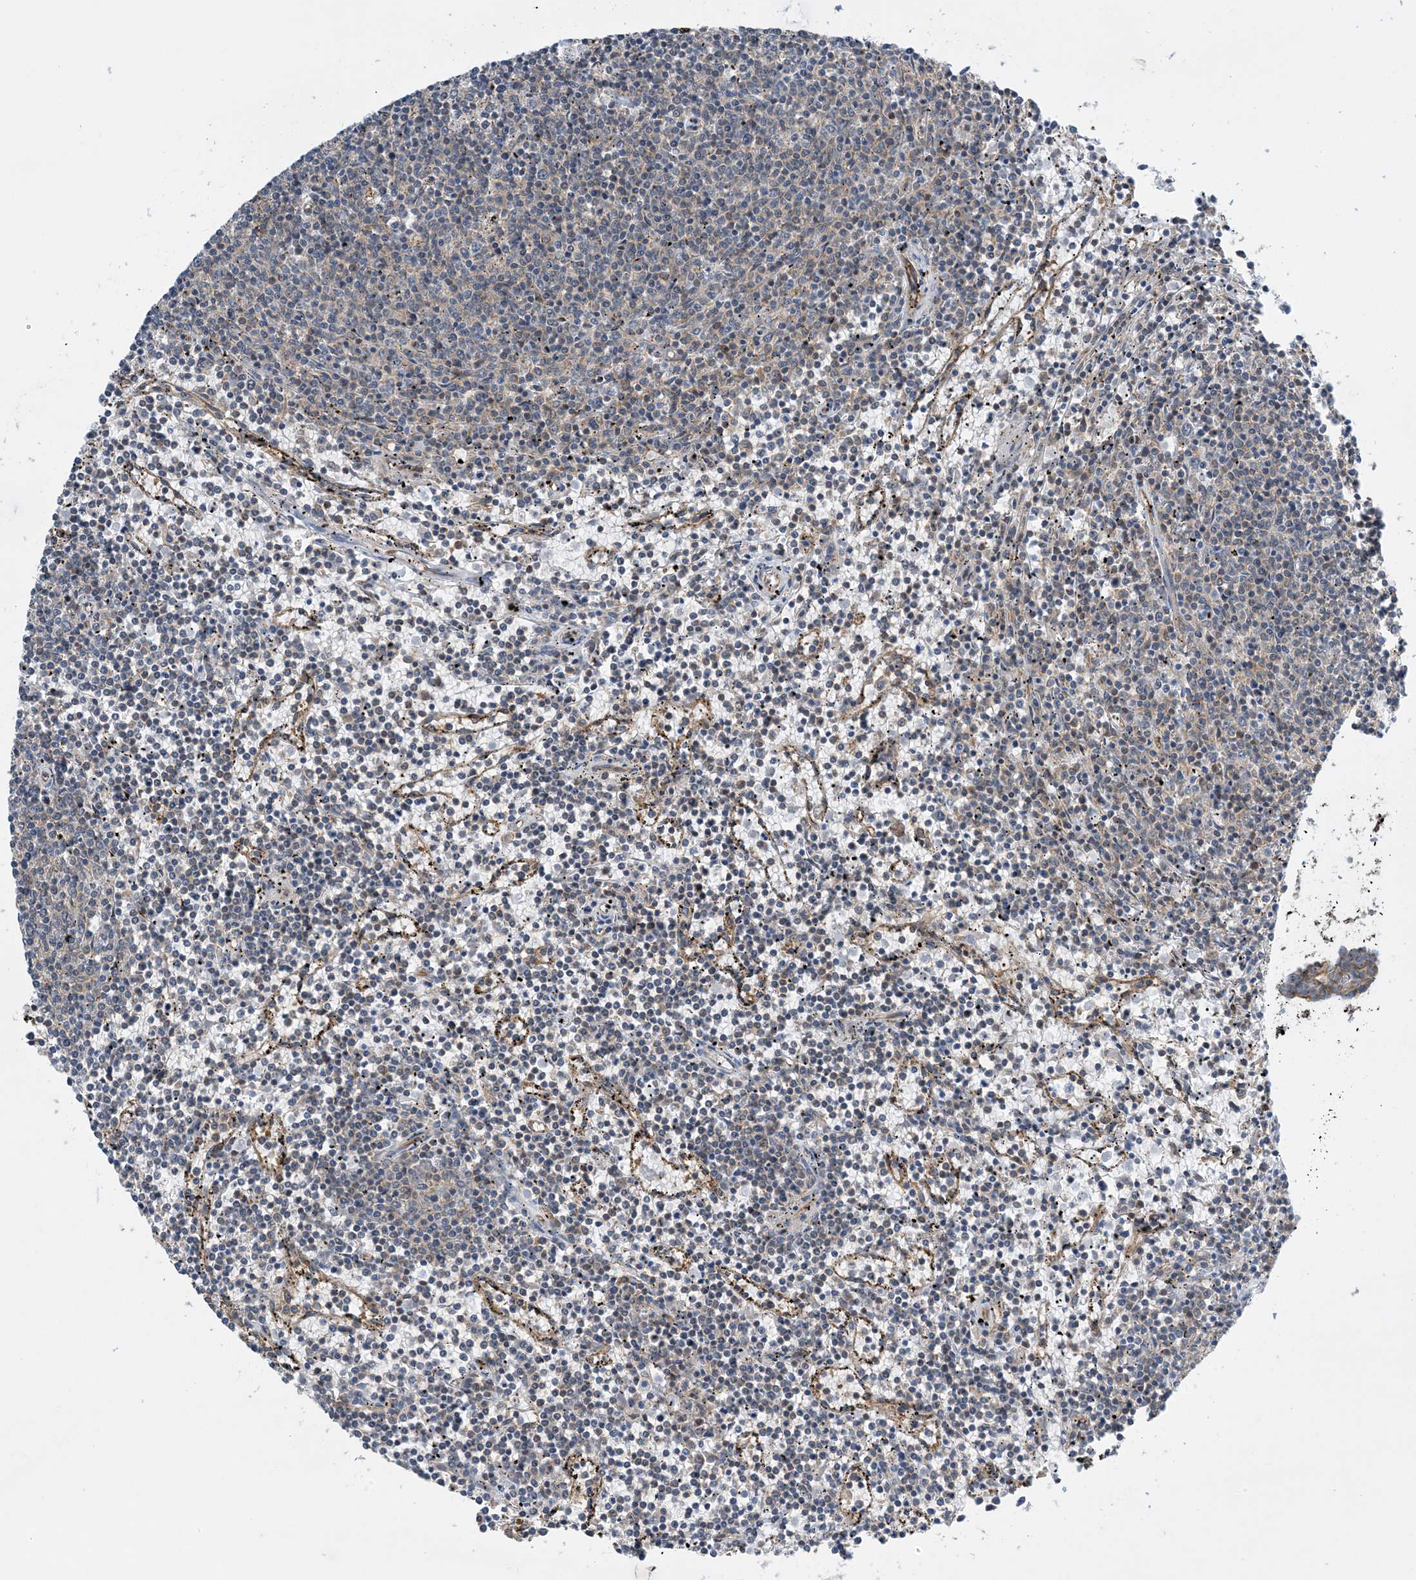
{"staining": {"intensity": "negative", "quantity": "none", "location": "none"}, "tissue": "lymphoma", "cell_type": "Tumor cells", "image_type": "cancer", "snomed": [{"axis": "morphology", "description": "Malignant lymphoma, non-Hodgkin's type, Low grade"}, {"axis": "topography", "description": "Spleen"}], "caption": "An image of human low-grade malignant lymphoma, non-Hodgkin's type is negative for staining in tumor cells.", "gene": "SIDT1", "patient": {"sex": "female", "age": 50}}